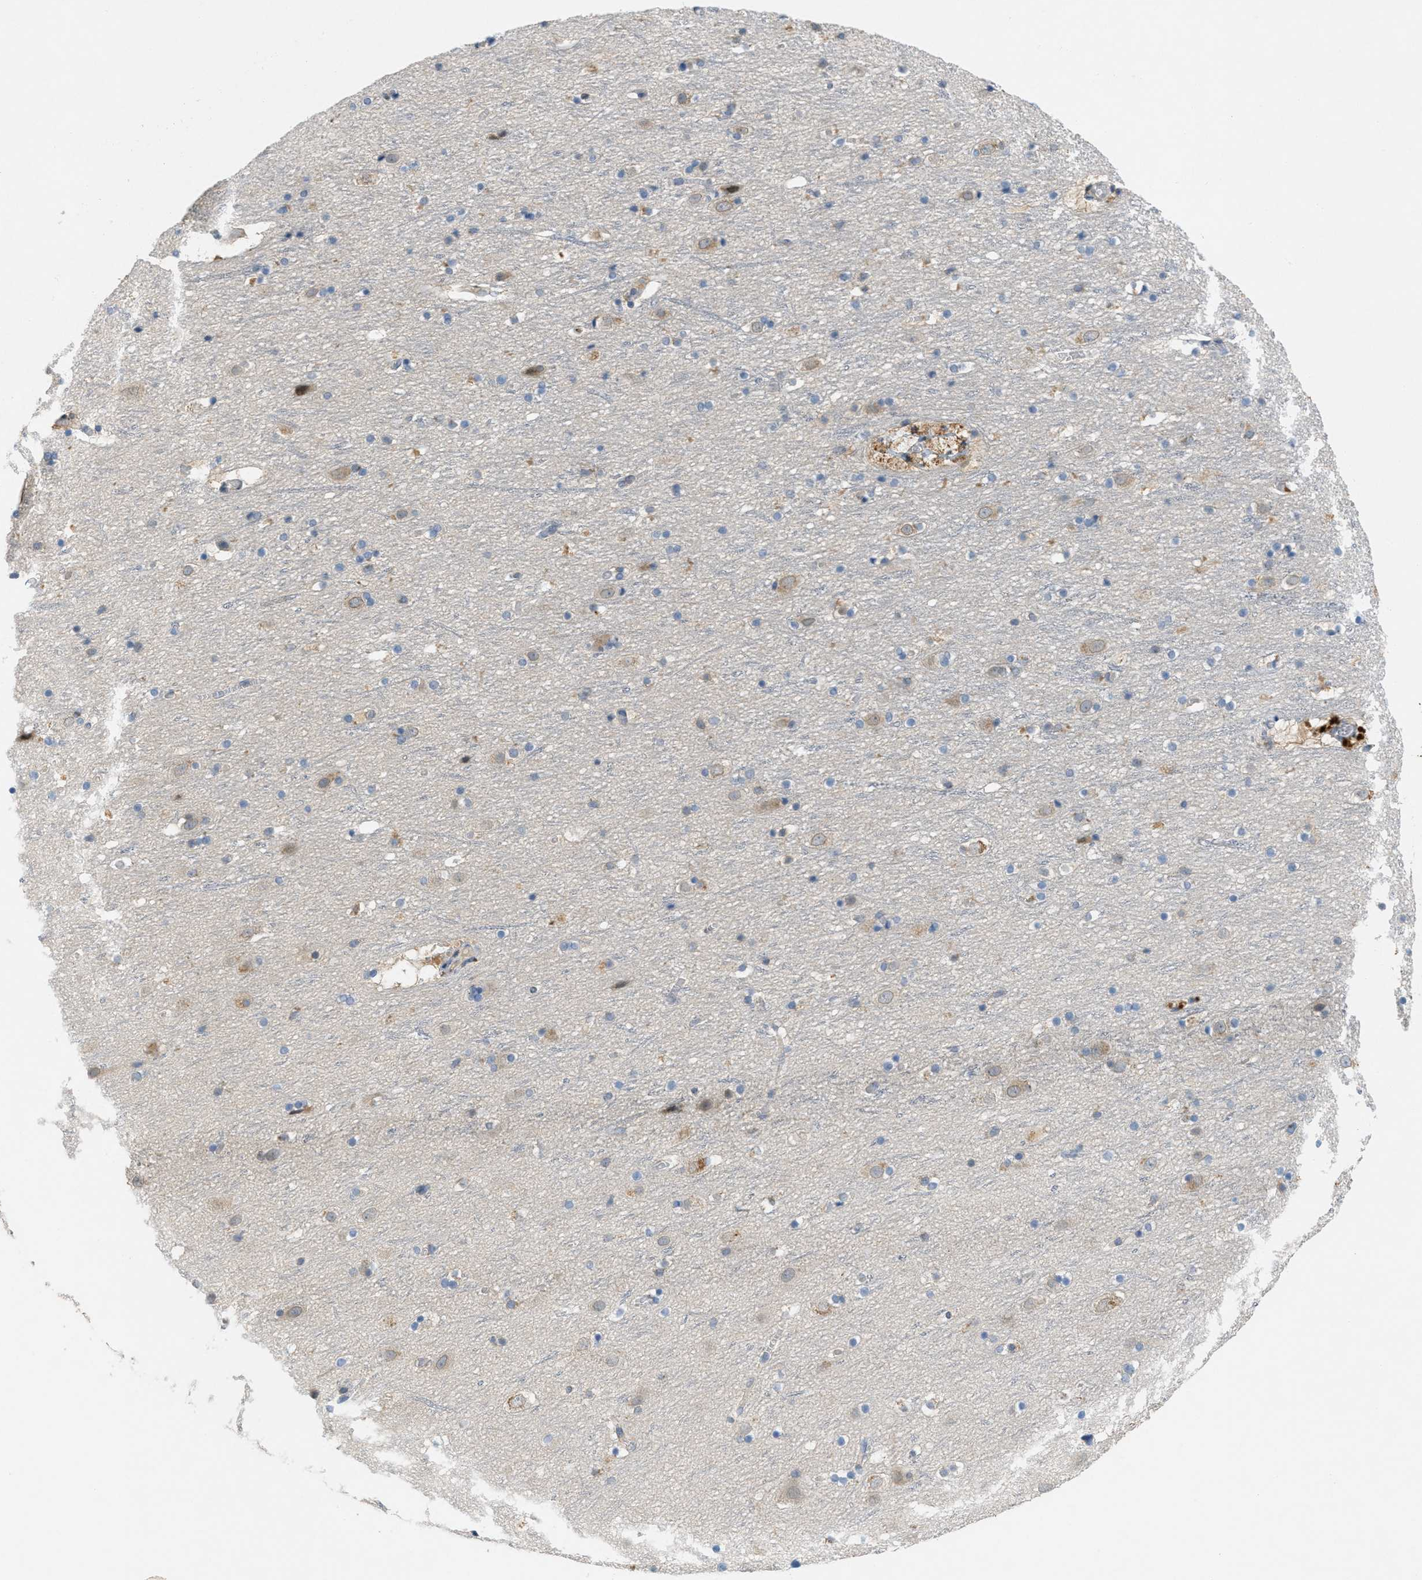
{"staining": {"intensity": "weak", "quantity": "<25%", "location": "cytoplasmic/membranous"}, "tissue": "cerebral cortex", "cell_type": "Endothelial cells", "image_type": "normal", "snomed": [{"axis": "morphology", "description": "Normal tissue, NOS"}, {"axis": "topography", "description": "Cerebral cortex"}], "caption": "This image is of benign cerebral cortex stained with immunohistochemistry to label a protein in brown with the nuclei are counter-stained blue. There is no expression in endothelial cells.", "gene": "SIGMAR1", "patient": {"sex": "male", "age": 45}}